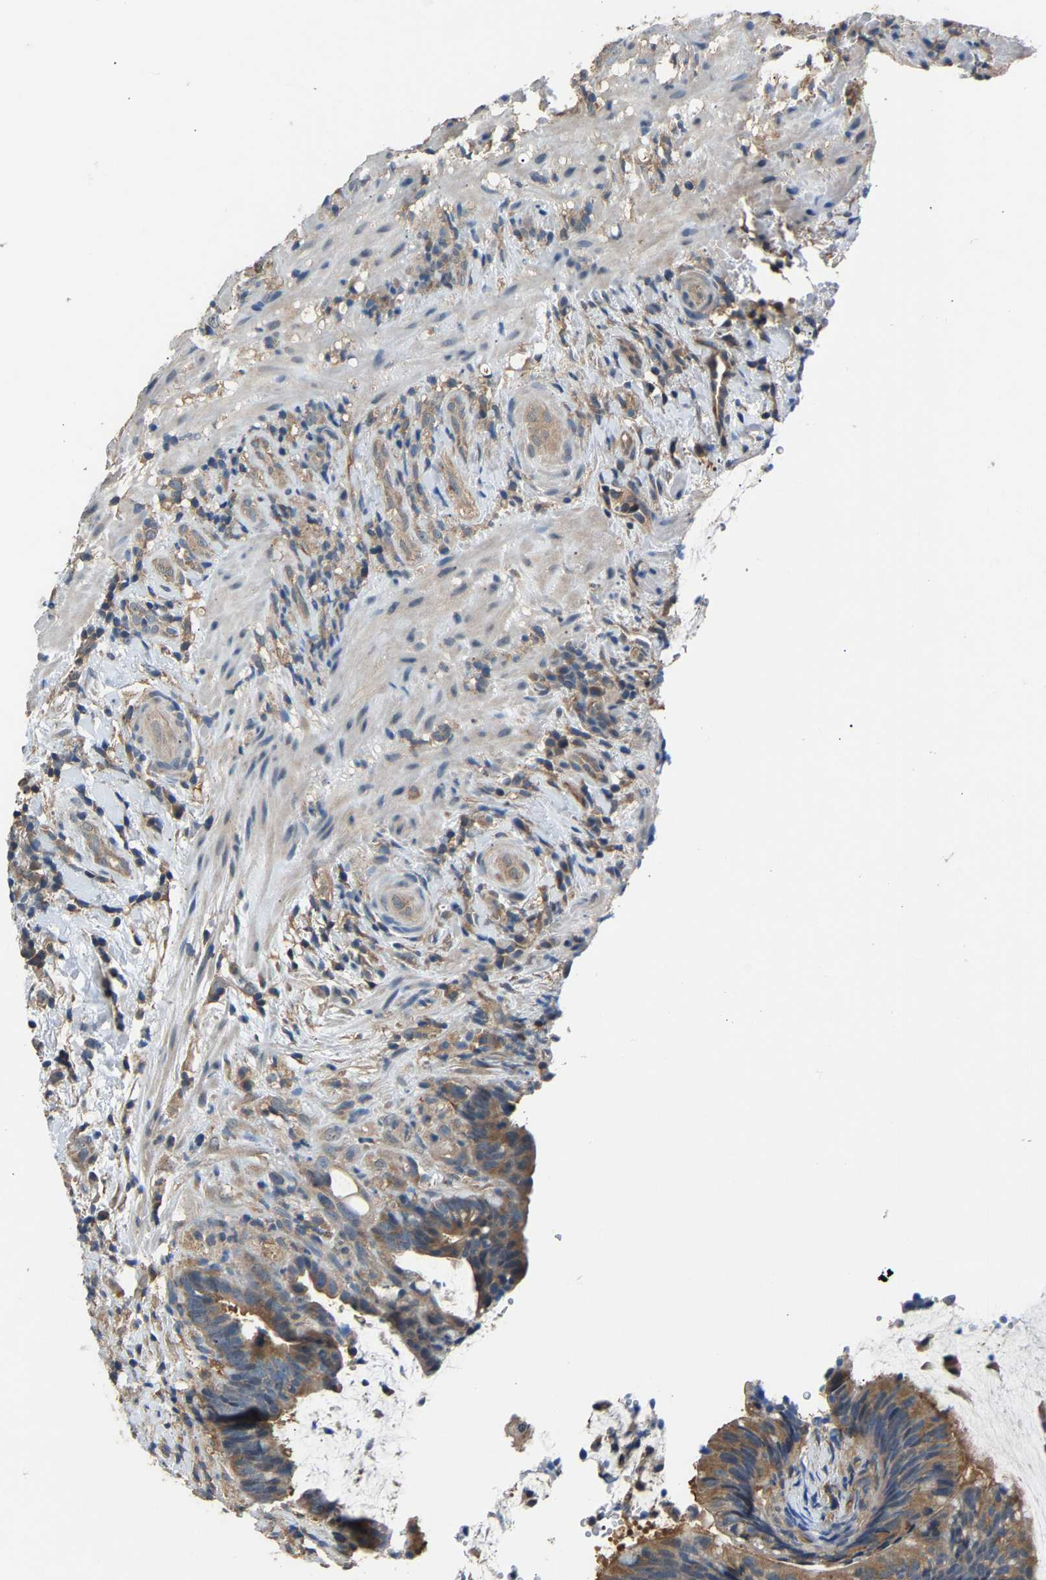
{"staining": {"intensity": "moderate", "quantity": ">75%", "location": "cytoplasmic/membranous"}, "tissue": "colorectal cancer", "cell_type": "Tumor cells", "image_type": "cancer", "snomed": [{"axis": "morphology", "description": "Adenocarcinoma, NOS"}, {"axis": "topography", "description": "Colon"}], "caption": "Tumor cells demonstrate medium levels of moderate cytoplasmic/membranous expression in about >75% of cells in human colorectal cancer.", "gene": "ABCC9", "patient": {"sex": "female", "age": 66}}